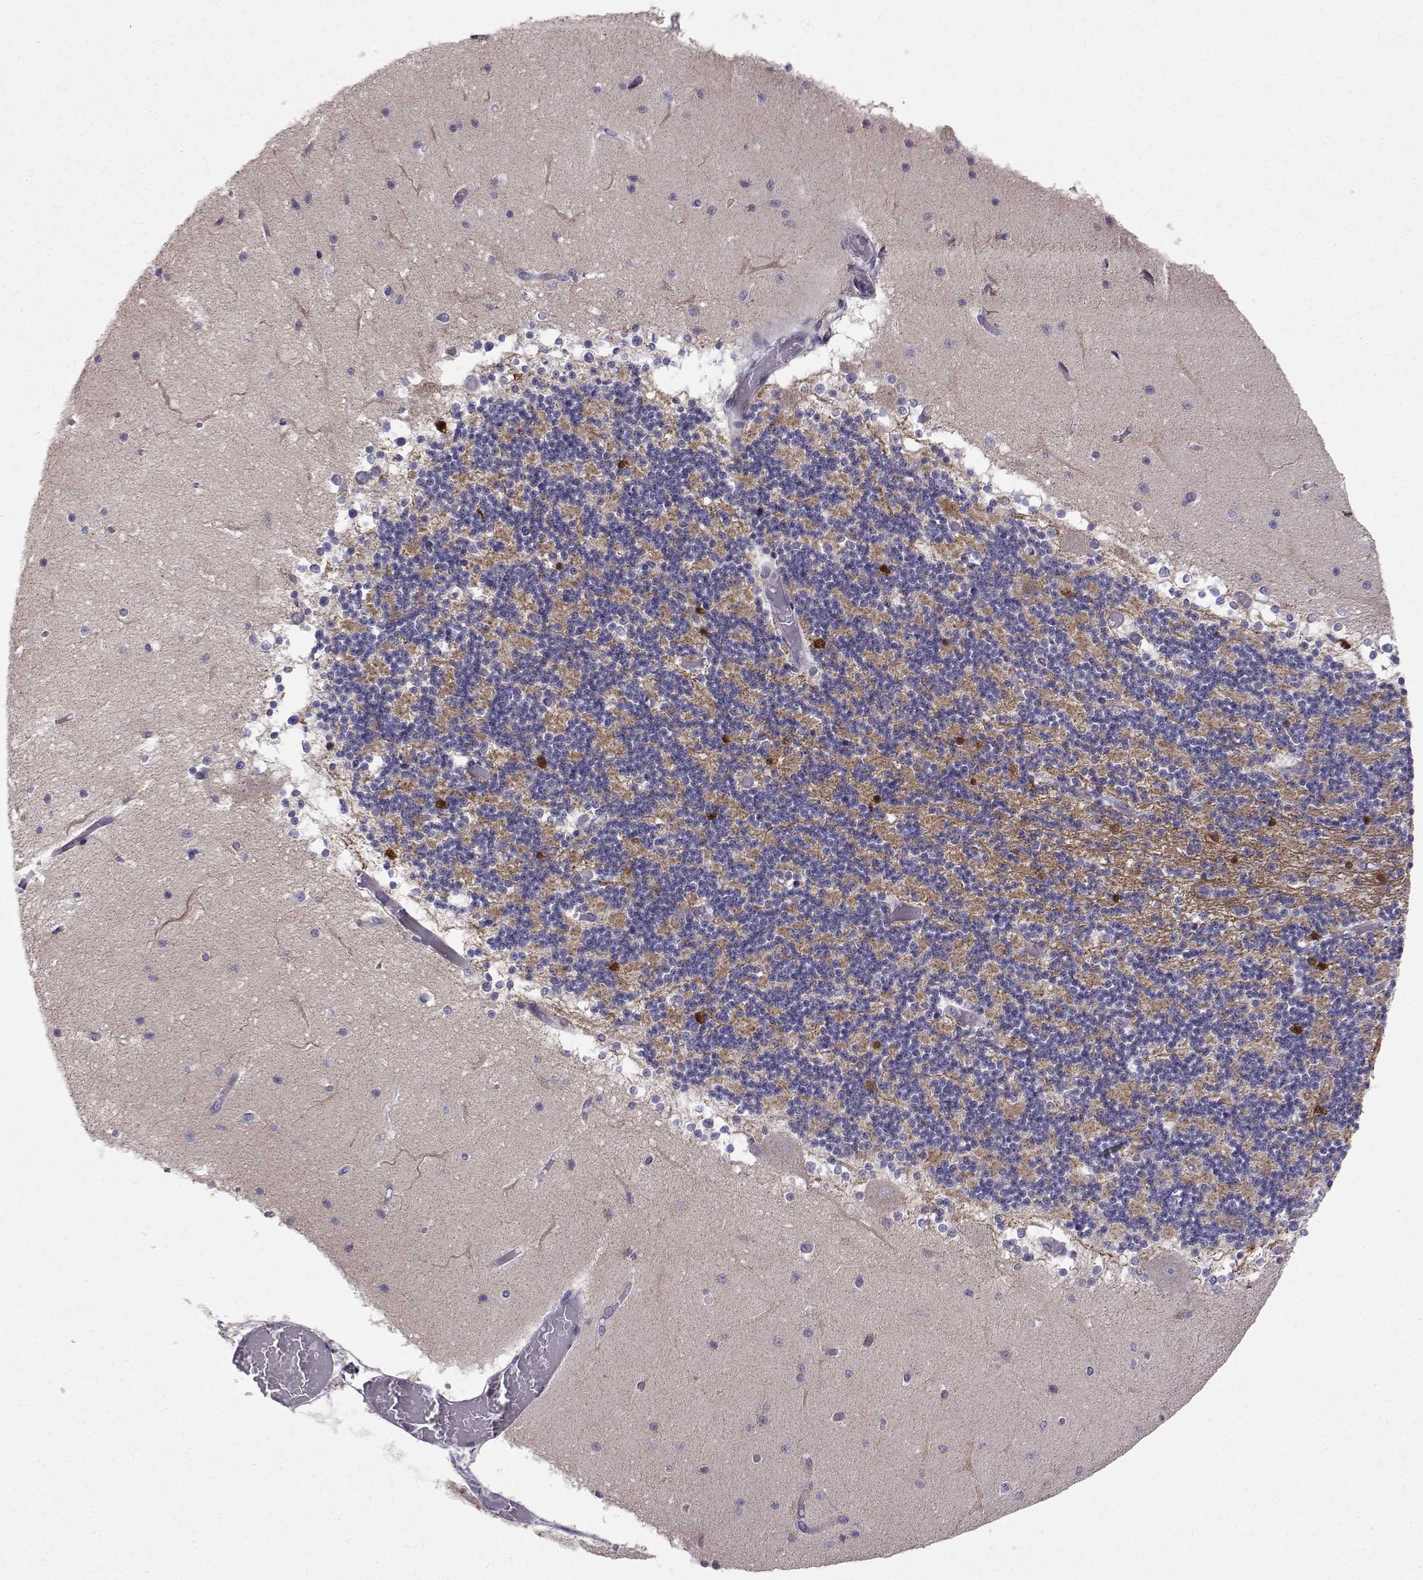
{"staining": {"intensity": "strong", "quantity": "<25%", "location": "cytoplasmic/membranous"}, "tissue": "cerebellum", "cell_type": "Cells in granular layer", "image_type": "normal", "snomed": [{"axis": "morphology", "description": "Normal tissue, NOS"}, {"axis": "topography", "description": "Cerebellum"}], "caption": "Cells in granular layer show strong cytoplasmic/membranous staining in approximately <25% of cells in benign cerebellum.", "gene": "PEX5L", "patient": {"sex": "female", "age": 28}}